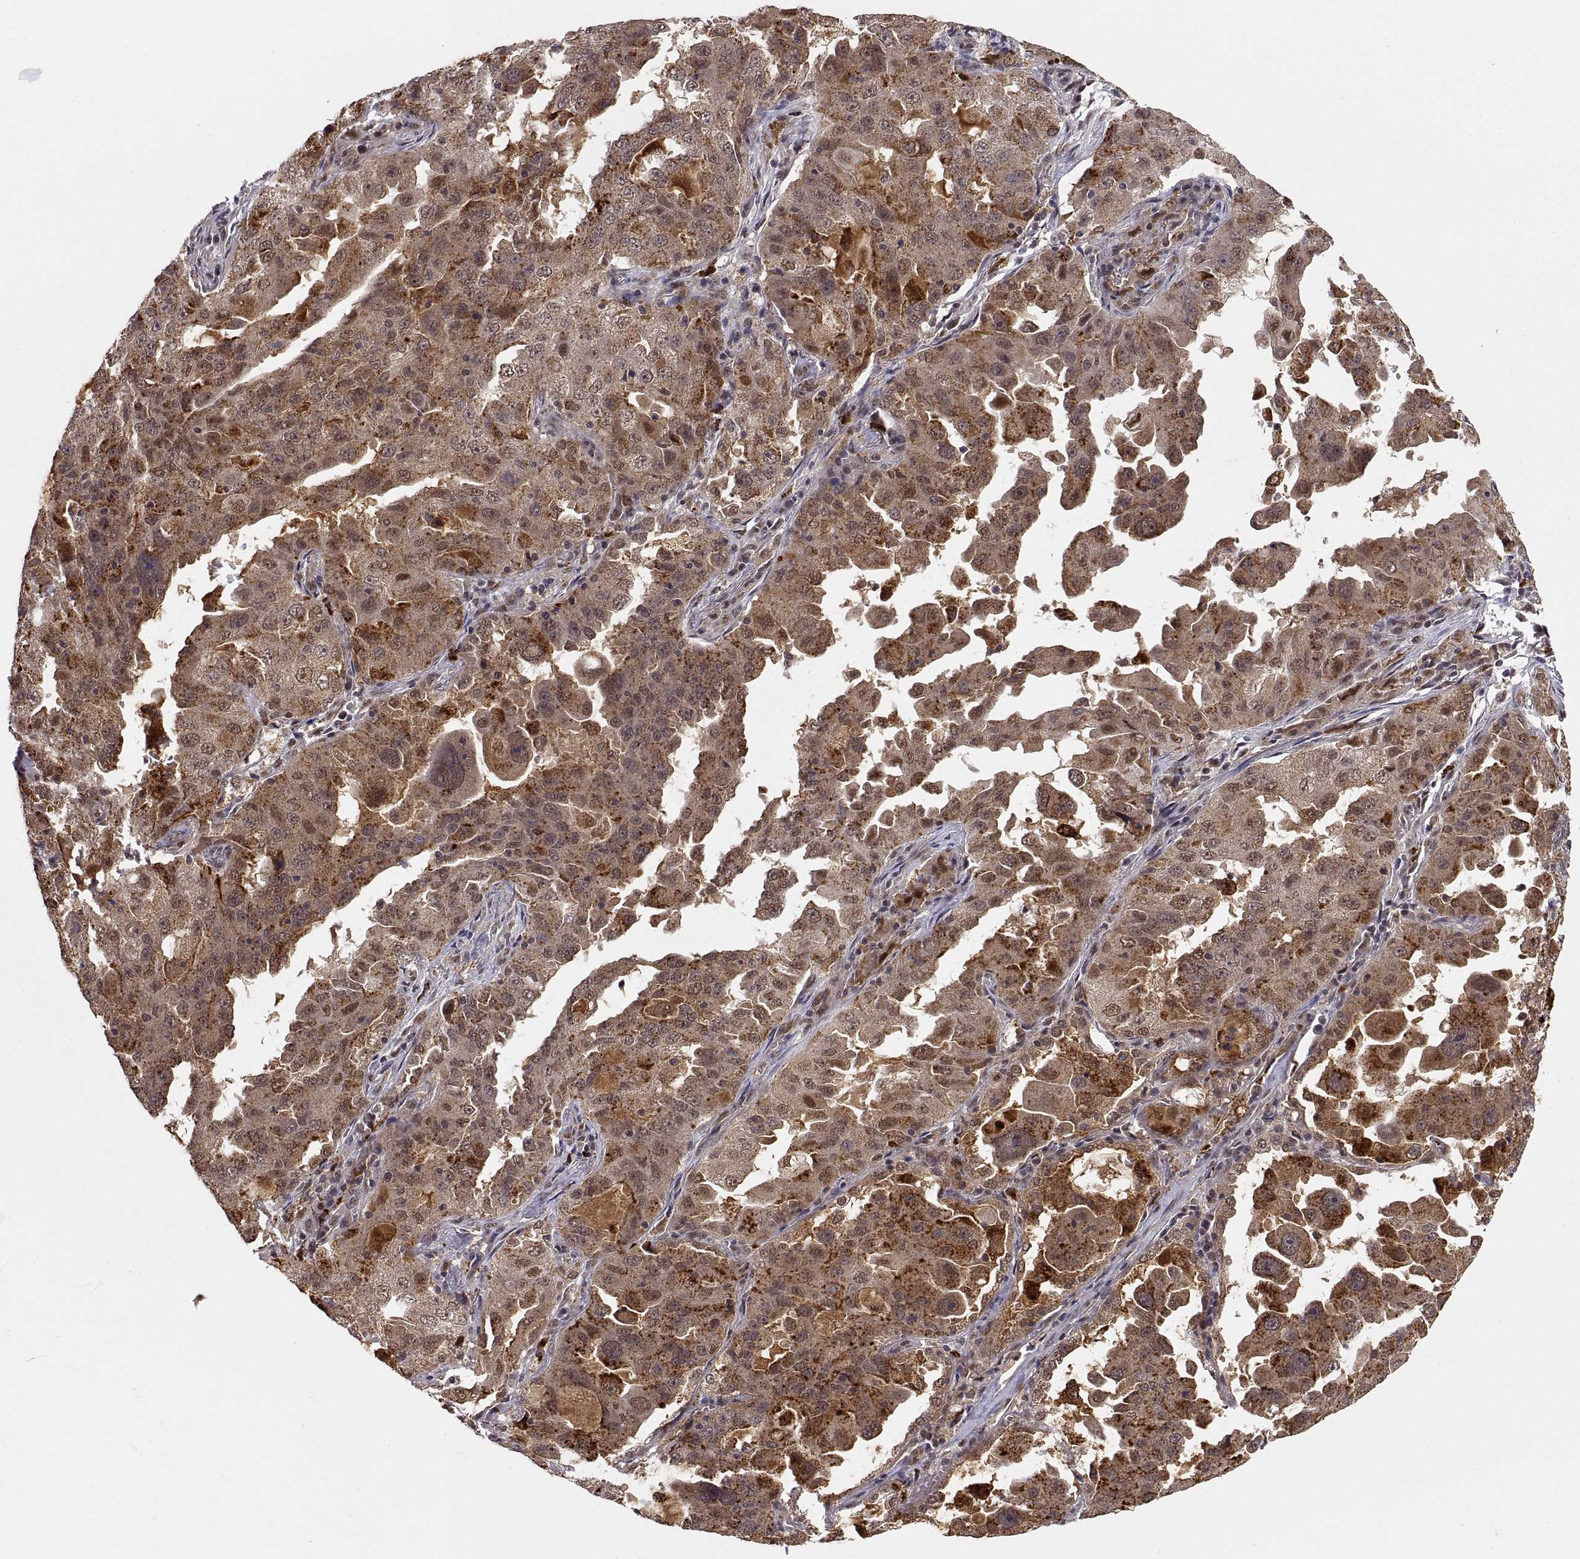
{"staining": {"intensity": "moderate", "quantity": ">75%", "location": "cytoplasmic/membranous"}, "tissue": "lung cancer", "cell_type": "Tumor cells", "image_type": "cancer", "snomed": [{"axis": "morphology", "description": "Adenocarcinoma, NOS"}, {"axis": "topography", "description": "Lung"}], "caption": "Immunohistochemistry (IHC) (DAB (3,3'-diaminobenzidine)) staining of human lung cancer exhibits moderate cytoplasmic/membranous protein expression in approximately >75% of tumor cells.", "gene": "PSMC2", "patient": {"sex": "female", "age": 61}}